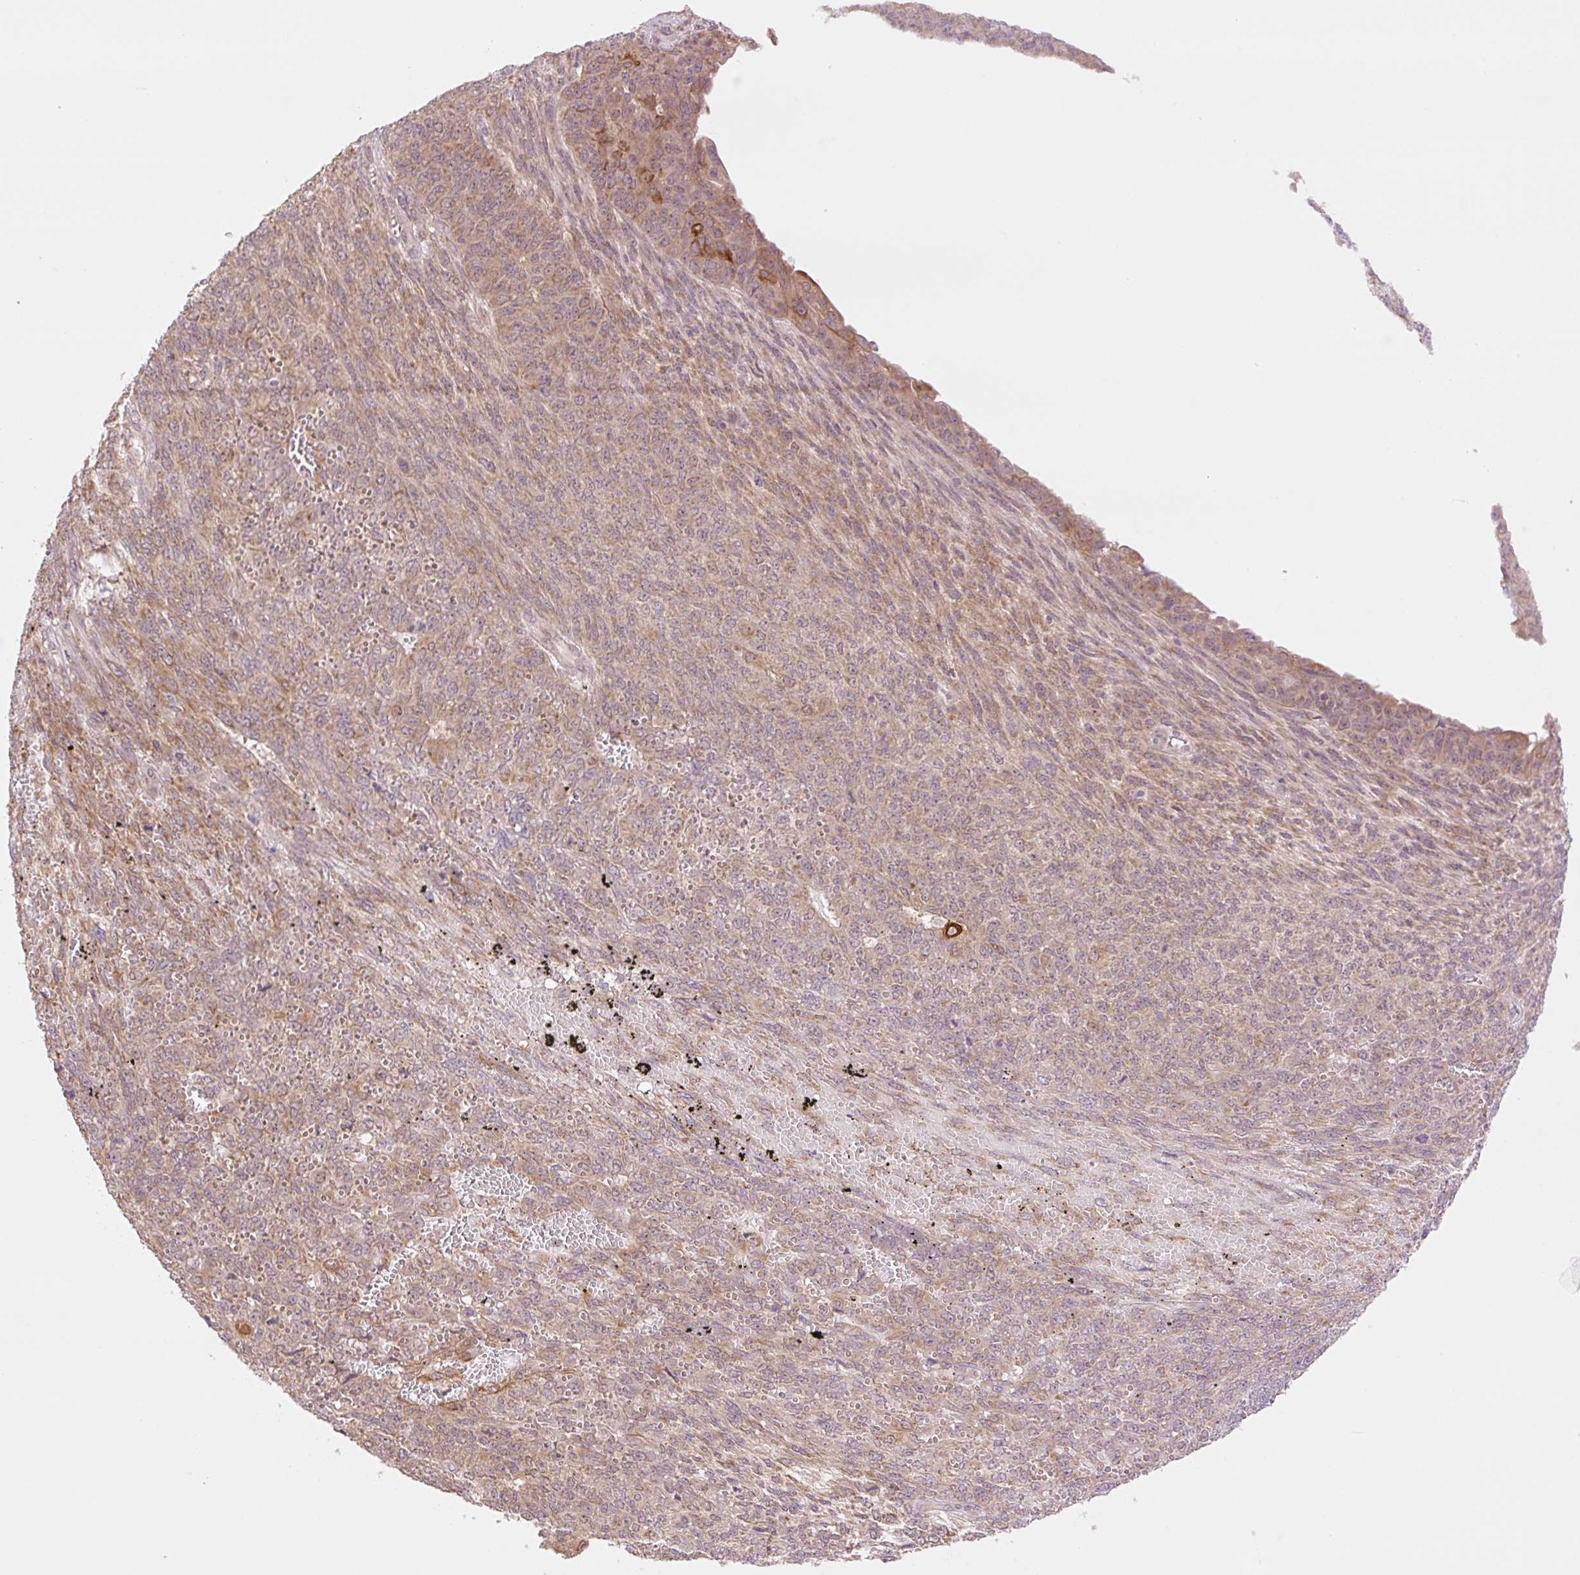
{"staining": {"intensity": "moderate", "quantity": "25%-75%", "location": "cytoplasmic/membranous"}, "tissue": "endometrial cancer", "cell_type": "Tumor cells", "image_type": "cancer", "snomed": [{"axis": "morphology", "description": "Adenocarcinoma, NOS"}, {"axis": "topography", "description": "Endometrium"}], "caption": "Protein expression analysis of endometrial cancer (adenocarcinoma) exhibits moderate cytoplasmic/membranous positivity in about 25%-75% of tumor cells.", "gene": "YJU2B", "patient": {"sex": "female", "age": 32}}